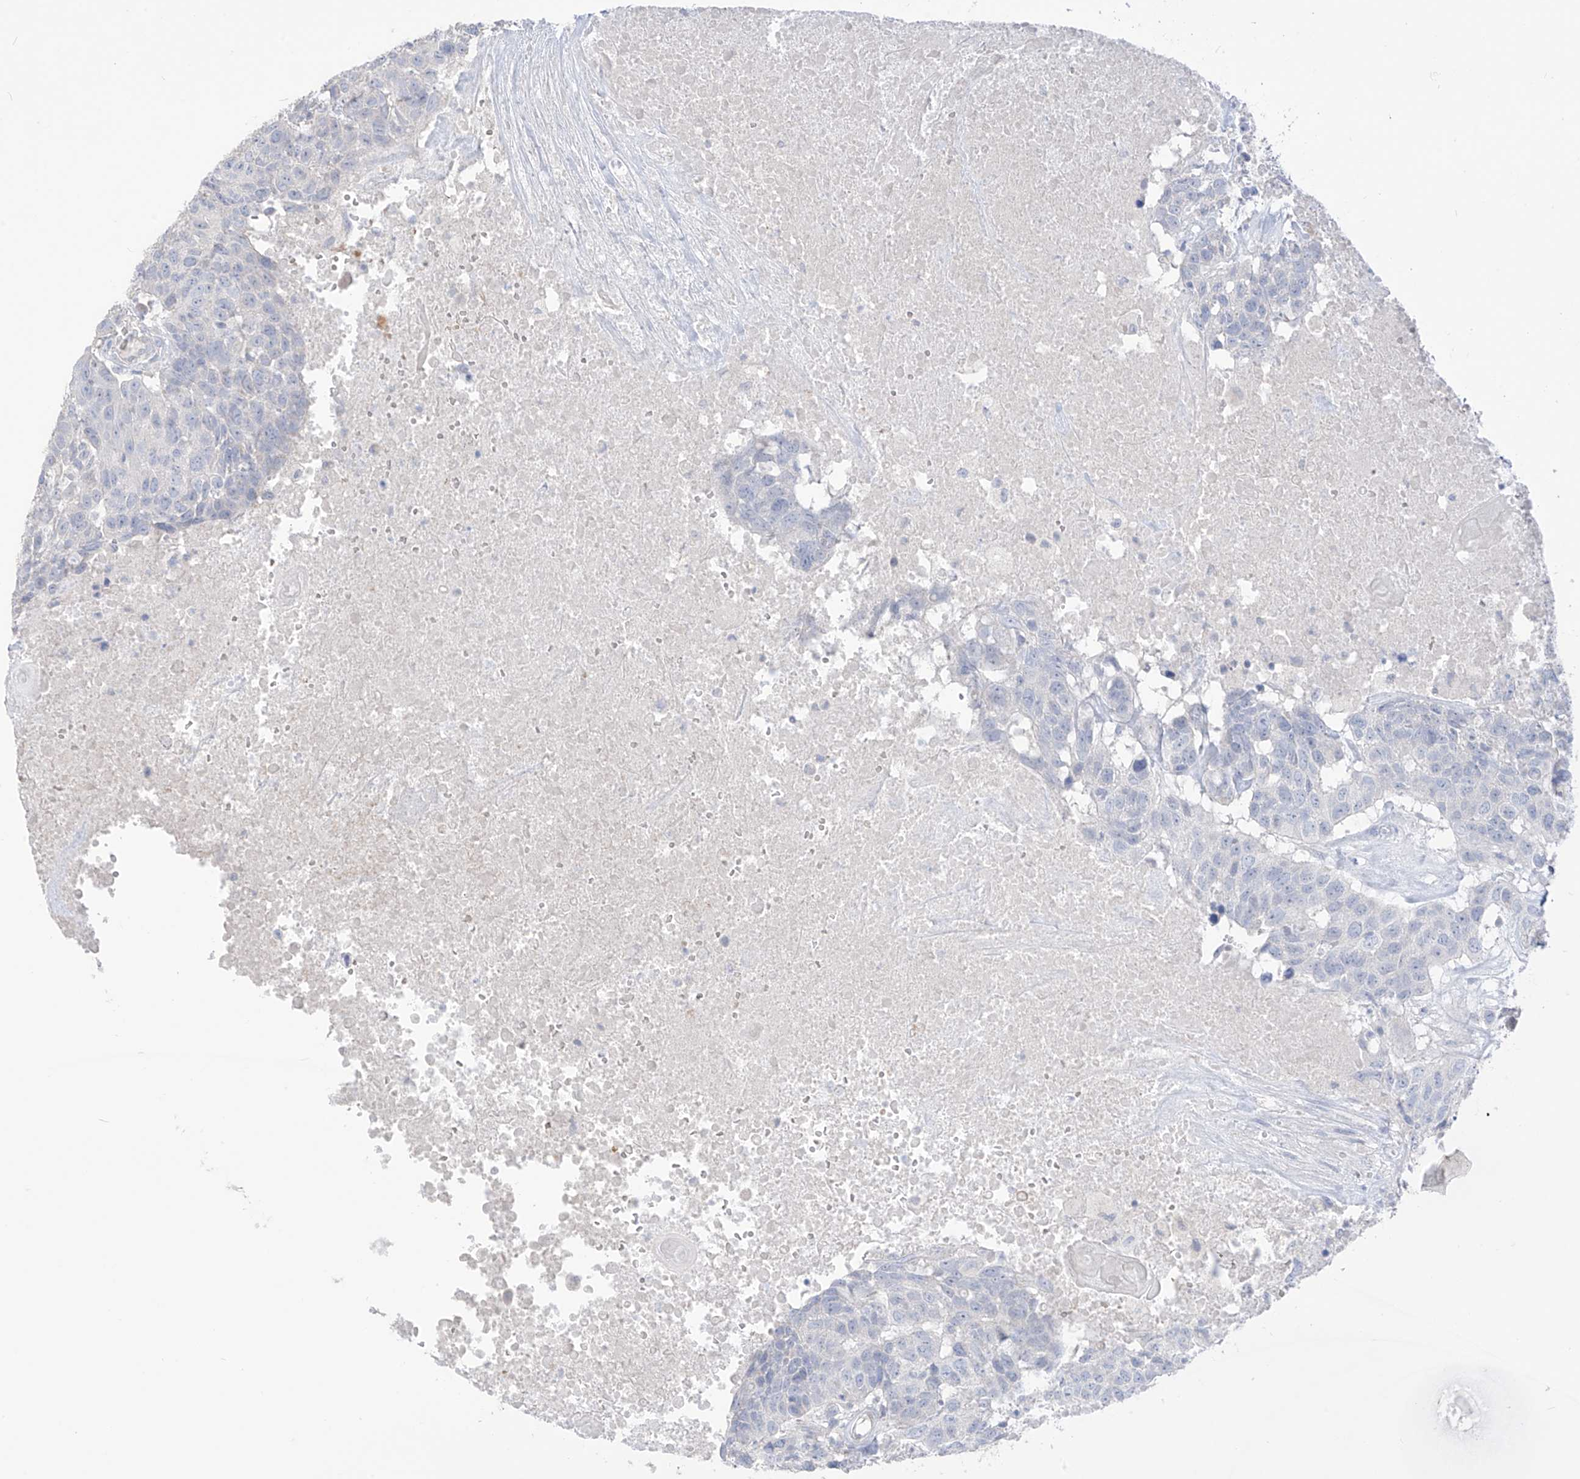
{"staining": {"intensity": "negative", "quantity": "none", "location": "none"}, "tissue": "head and neck cancer", "cell_type": "Tumor cells", "image_type": "cancer", "snomed": [{"axis": "morphology", "description": "Squamous cell carcinoma, NOS"}, {"axis": "topography", "description": "Head-Neck"}], "caption": "Tumor cells show no significant expression in head and neck cancer.", "gene": "ASPRV1", "patient": {"sex": "male", "age": 66}}